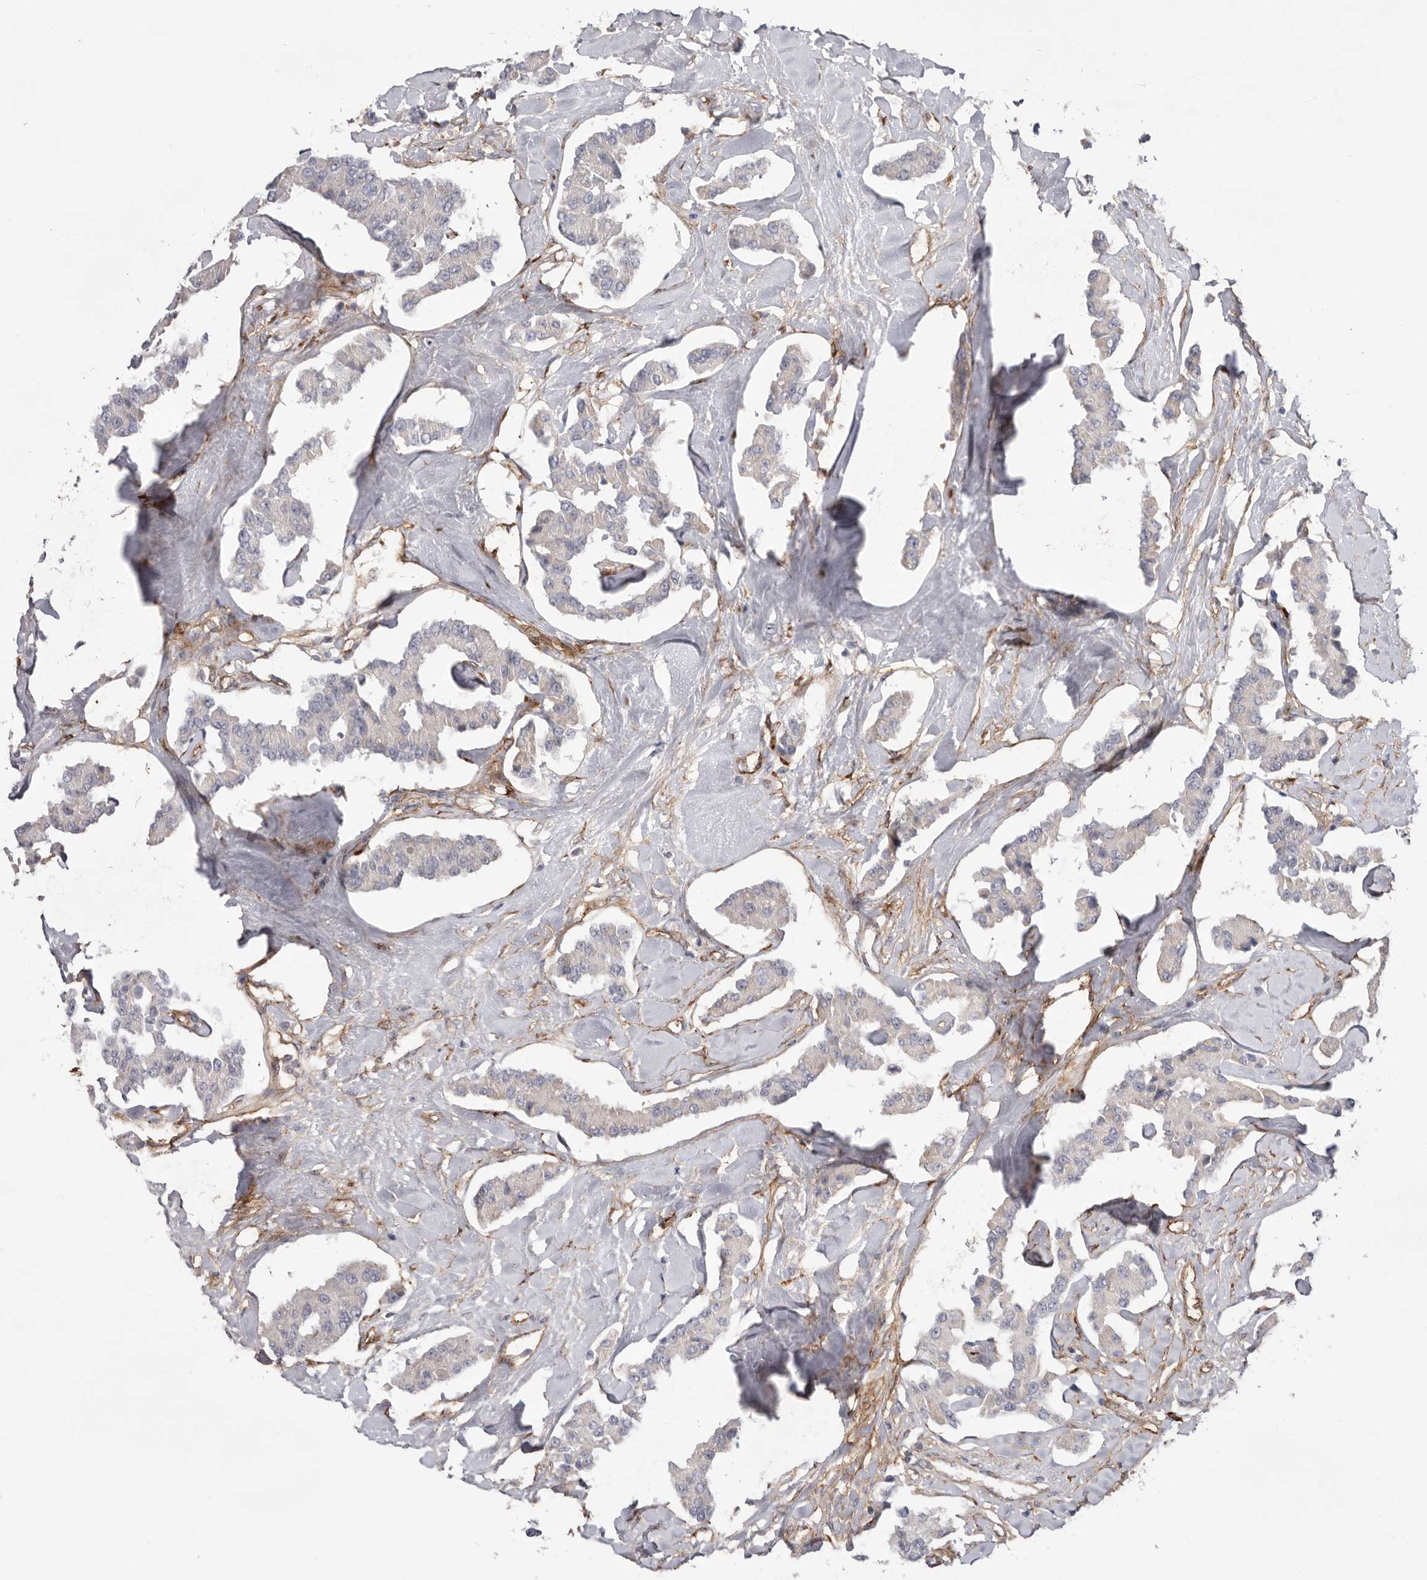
{"staining": {"intensity": "negative", "quantity": "none", "location": "none"}, "tissue": "carcinoid", "cell_type": "Tumor cells", "image_type": "cancer", "snomed": [{"axis": "morphology", "description": "Carcinoid, malignant, NOS"}, {"axis": "topography", "description": "Pancreas"}], "caption": "DAB immunohistochemical staining of malignant carcinoid exhibits no significant expression in tumor cells.", "gene": "LRRC66", "patient": {"sex": "male", "age": 41}}